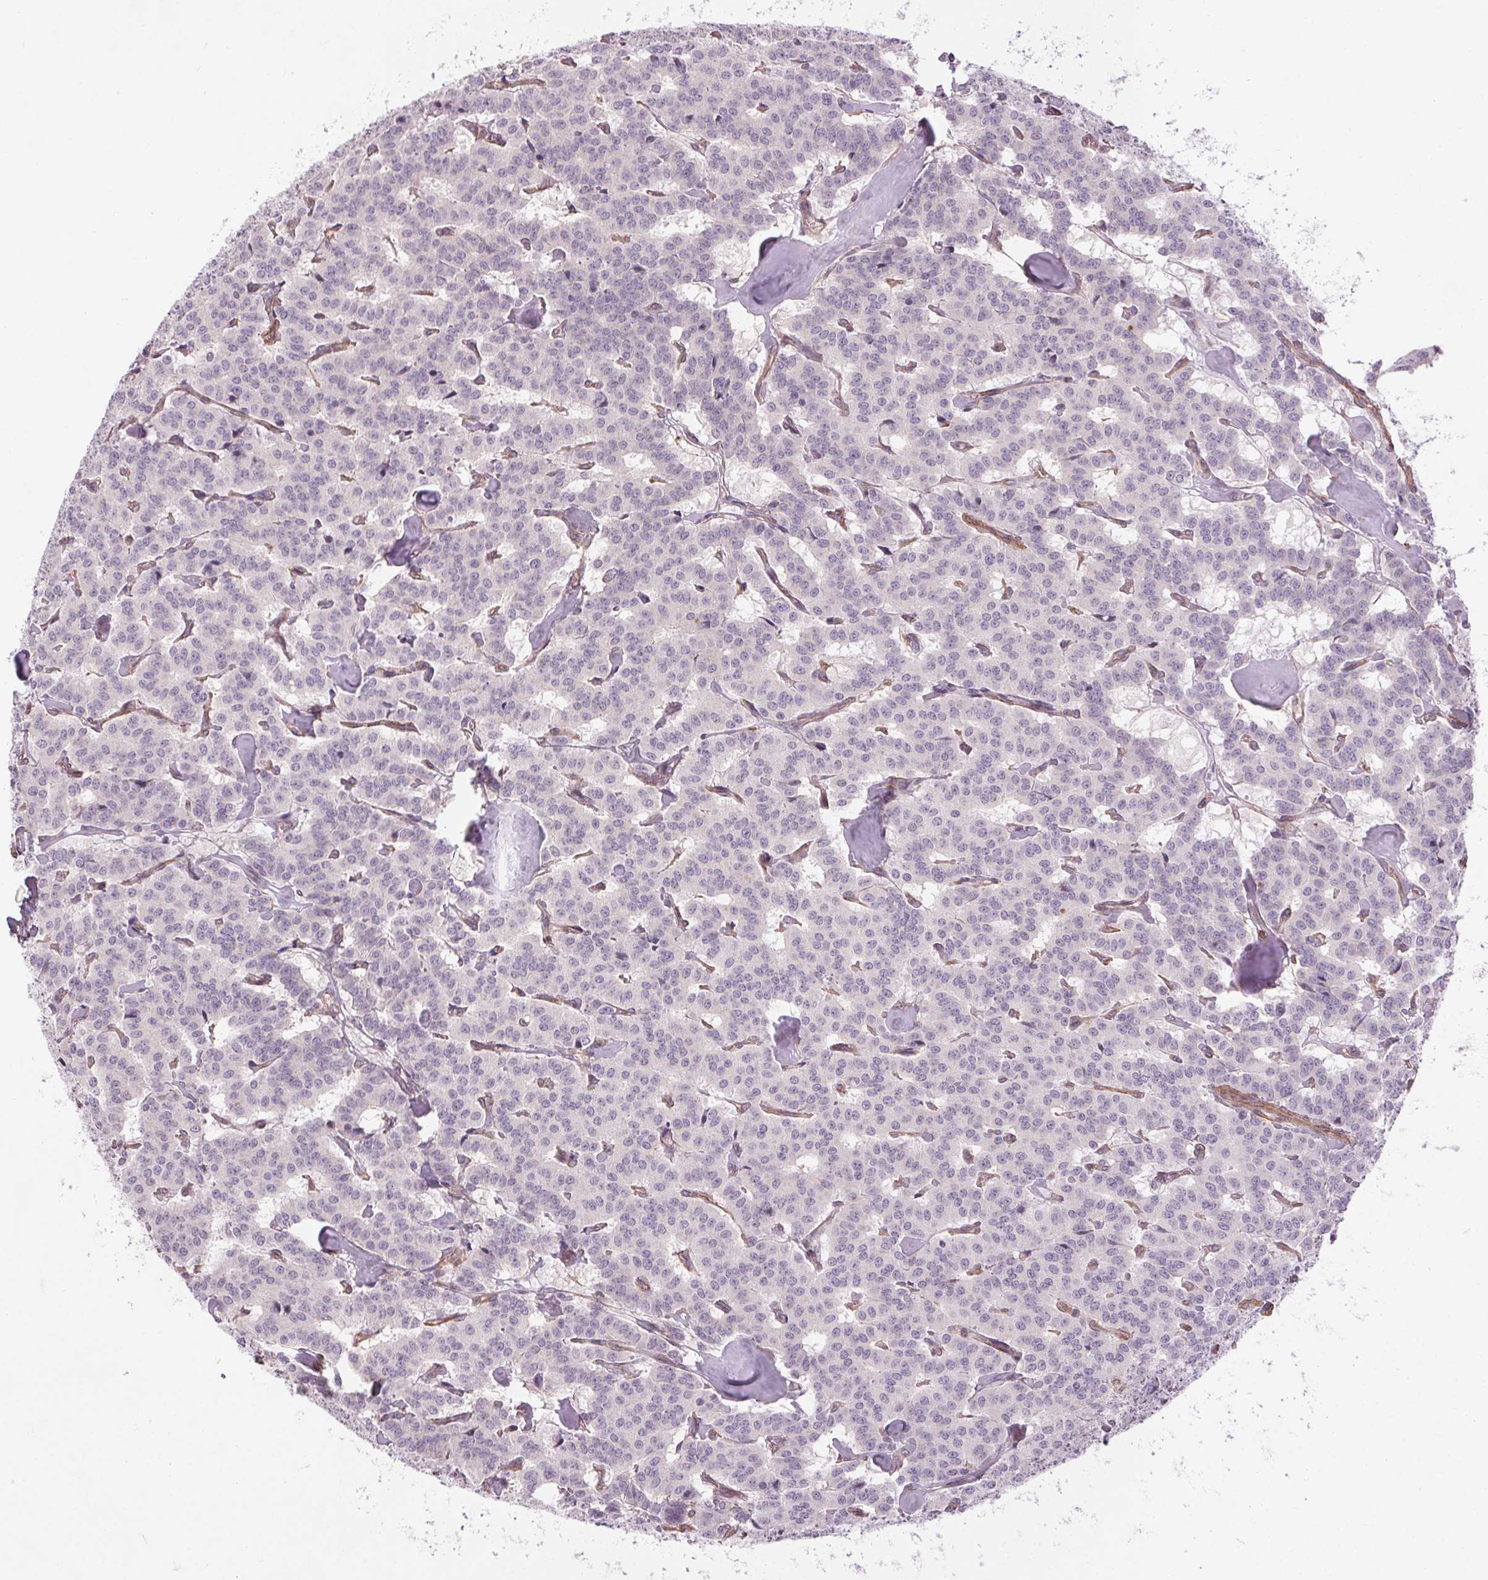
{"staining": {"intensity": "negative", "quantity": "none", "location": "none"}, "tissue": "carcinoid", "cell_type": "Tumor cells", "image_type": "cancer", "snomed": [{"axis": "morphology", "description": "Carcinoid, malignant, NOS"}, {"axis": "topography", "description": "Lung"}], "caption": "IHC of human carcinoid displays no positivity in tumor cells. Brightfield microscopy of immunohistochemistry (IHC) stained with DAB (3,3'-diaminobenzidine) (brown) and hematoxylin (blue), captured at high magnification.", "gene": "CCSER1", "patient": {"sex": "female", "age": 46}}